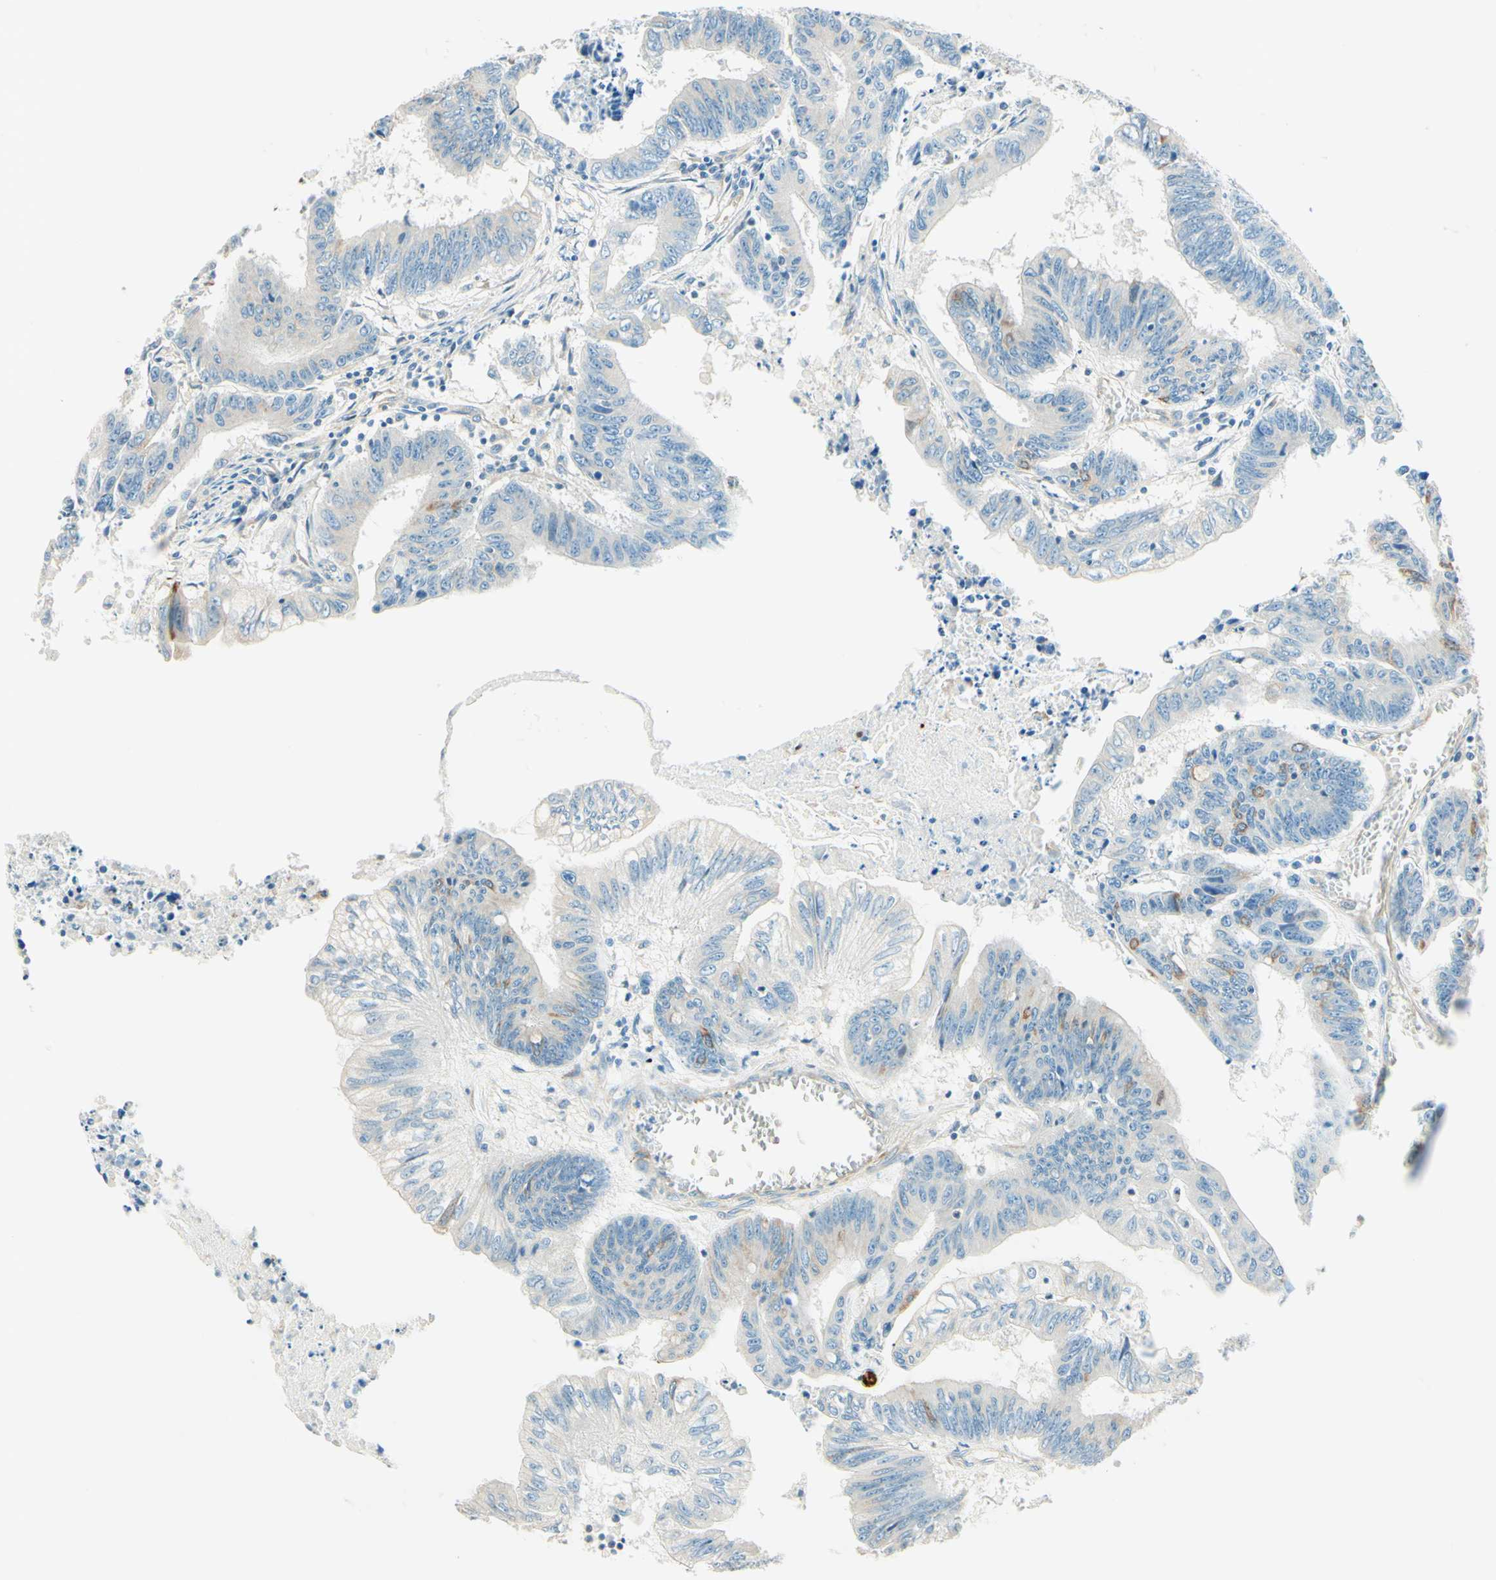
{"staining": {"intensity": "negative", "quantity": "none", "location": "none"}, "tissue": "colorectal cancer", "cell_type": "Tumor cells", "image_type": "cancer", "snomed": [{"axis": "morphology", "description": "Adenocarcinoma, NOS"}, {"axis": "topography", "description": "Colon"}], "caption": "Image shows no protein expression in tumor cells of colorectal cancer tissue.", "gene": "TAOK2", "patient": {"sex": "male", "age": 45}}